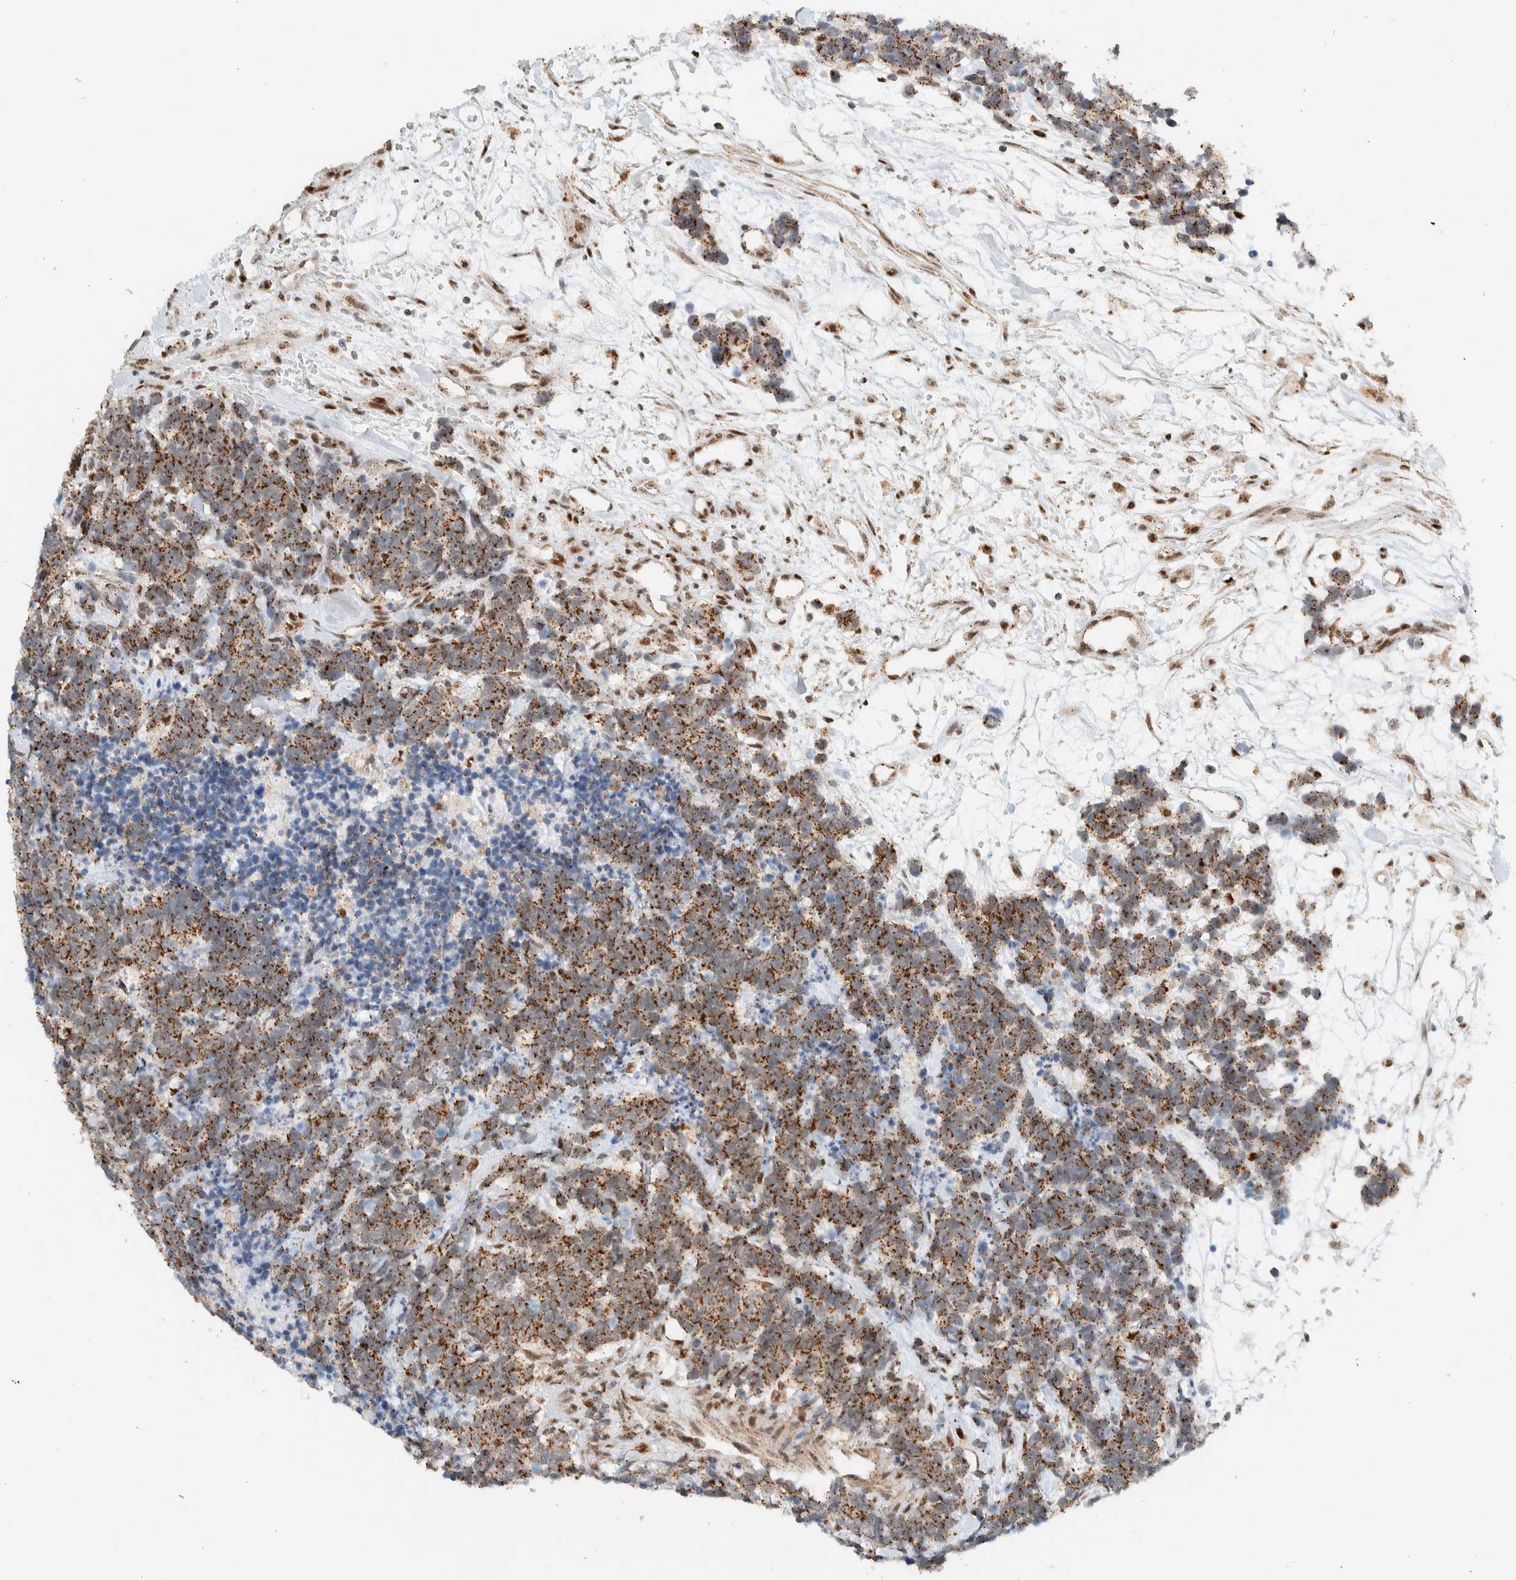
{"staining": {"intensity": "moderate", "quantity": ">75%", "location": "cytoplasmic/membranous"}, "tissue": "carcinoid", "cell_type": "Tumor cells", "image_type": "cancer", "snomed": [{"axis": "morphology", "description": "Carcinoma, NOS"}, {"axis": "morphology", "description": "Carcinoid, malignant, NOS"}, {"axis": "topography", "description": "Urinary bladder"}], "caption": "IHC image of neoplastic tissue: human carcinoid stained using immunohistochemistry exhibits medium levels of moderate protein expression localized specifically in the cytoplasmic/membranous of tumor cells, appearing as a cytoplasmic/membranous brown color.", "gene": "TFE3", "patient": {"sex": "male", "age": 57}}